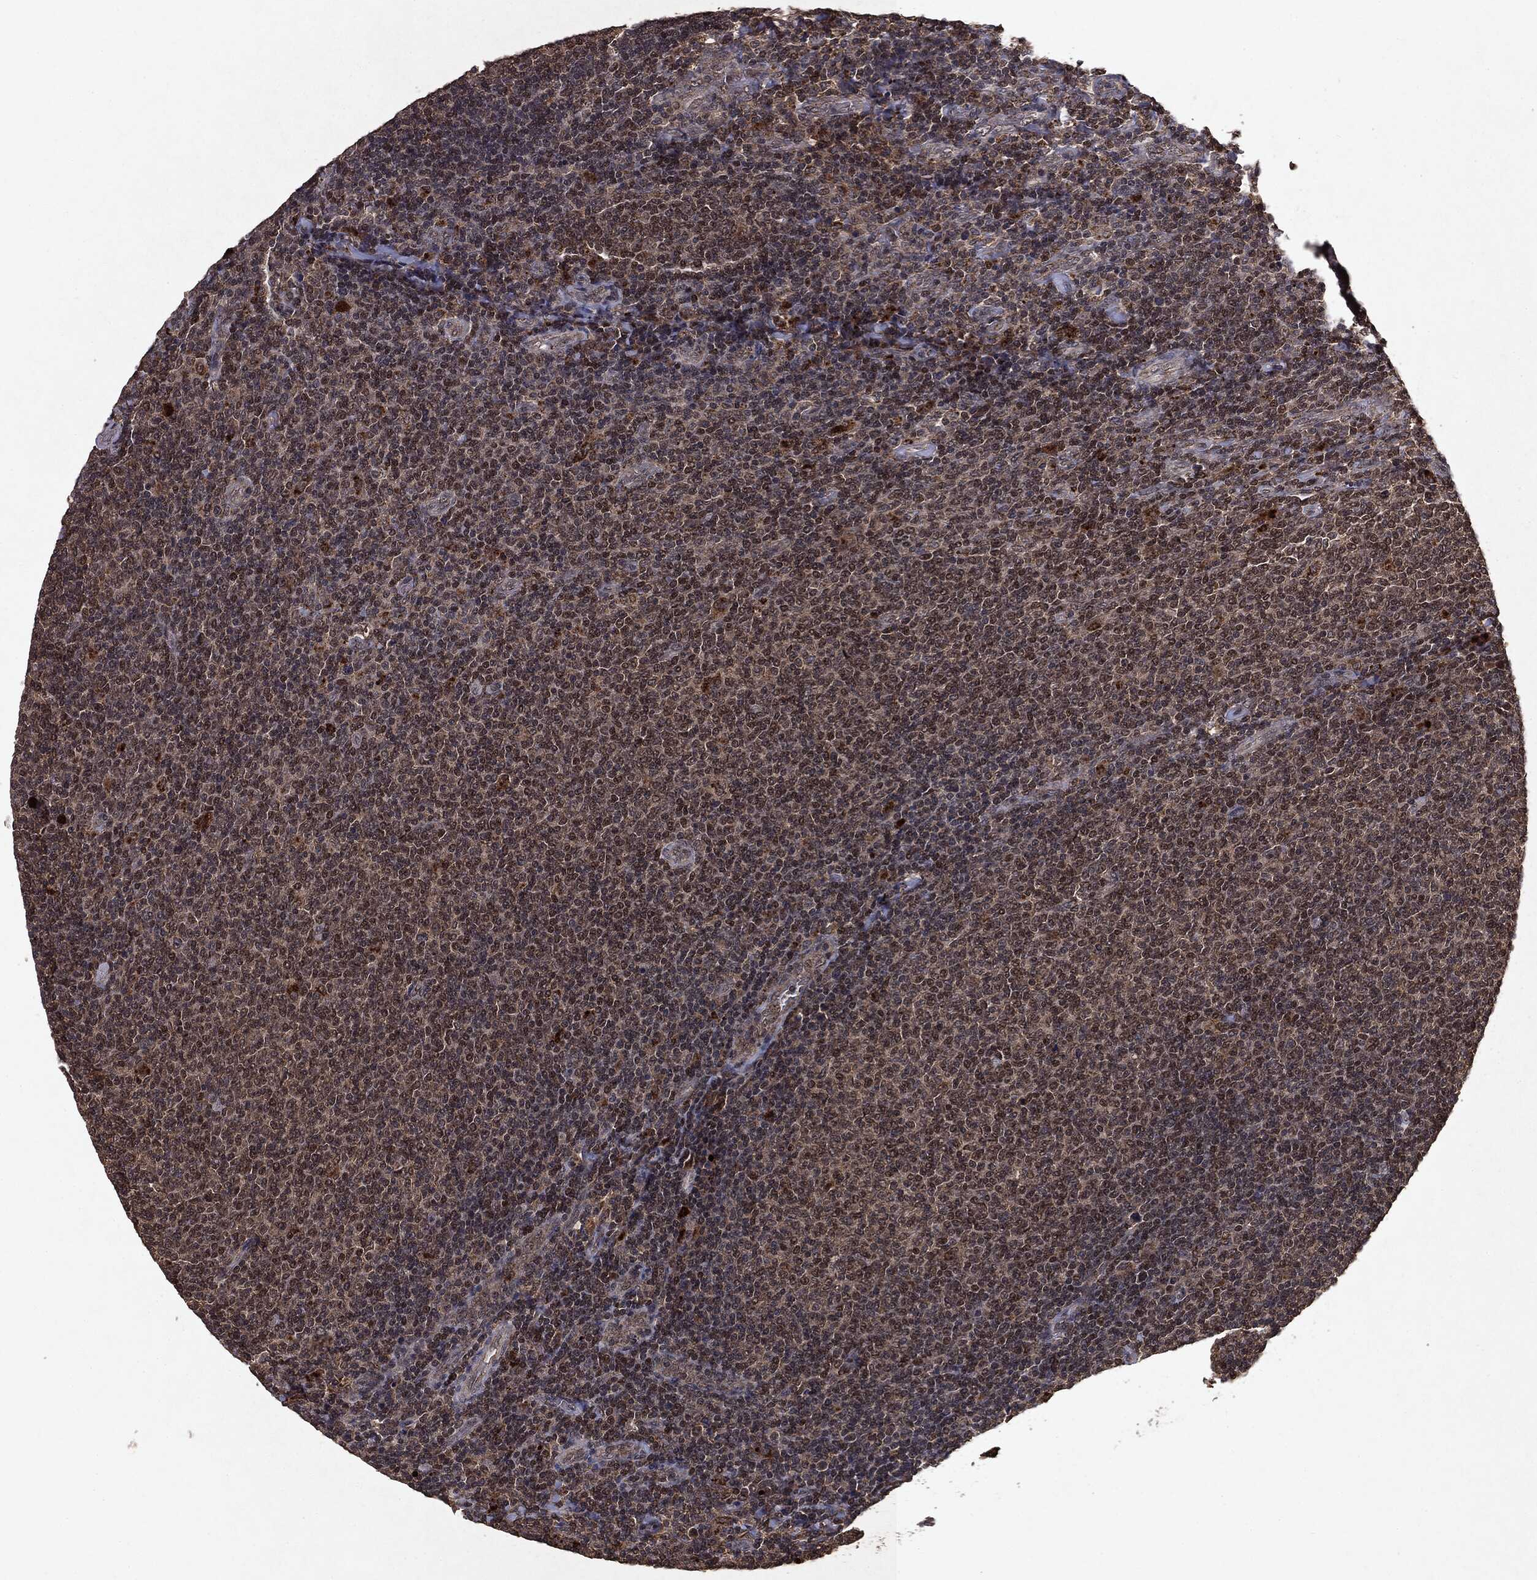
{"staining": {"intensity": "weak", "quantity": "25%-75%", "location": "cytoplasmic/membranous,nuclear"}, "tissue": "lymphoma", "cell_type": "Tumor cells", "image_type": "cancer", "snomed": [{"axis": "morphology", "description": "Malignant lymphoma, non-Hodgkin's type, Low grade"}, {"axis": "topography", "description": "Lymph node"}], "caption": "Immunohistochemical staining of lymphoma demonstrates weak cytoplasmic/membranous and nuclear protein expression in about 25%-75% of tumor cells.", "gene": "MTOR", "patient": {"sex": "male", "age": 52}}